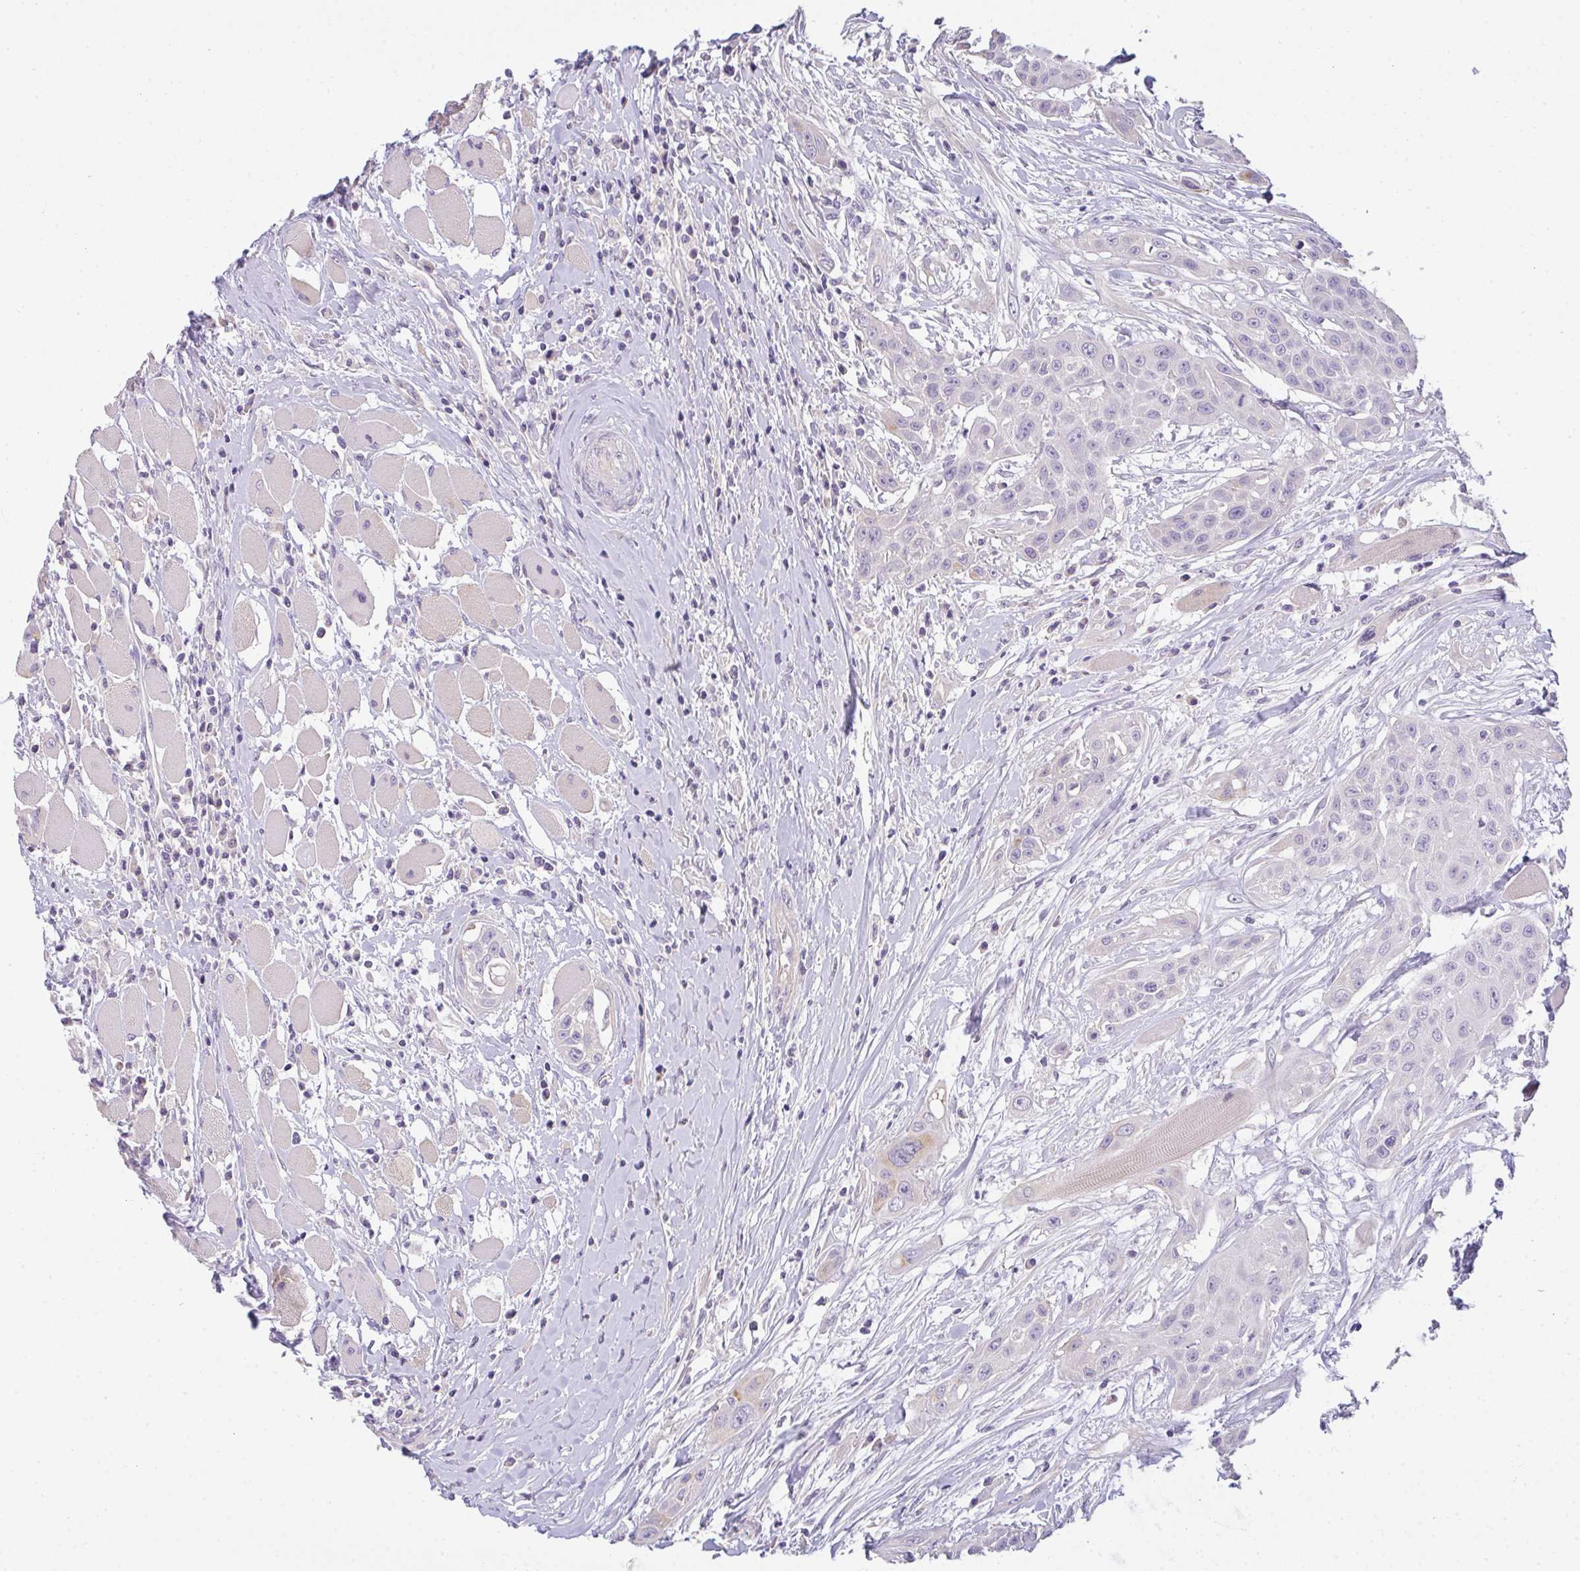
{"staining": {"intensity": "negative", "quantity": "none", "location": "none"}, "tissue": "head and neck cancer", "cell_type": "Tumor cells", "image_type": "cancer", "snomed": [{"axis": "morphology", "description": "Squamous cell carcinoma, NOS"}, {"axis": "topography", "description": "Head-Neck"}], "caption": "Protein analysis of head and neck cancer (squamous cell carcinoma) shows no significant staining in tumor cells. (DAB immunohistochemistry, high magnification).", "gene": "FILIP1", "patient": {"sex": "female", "age": 73}}